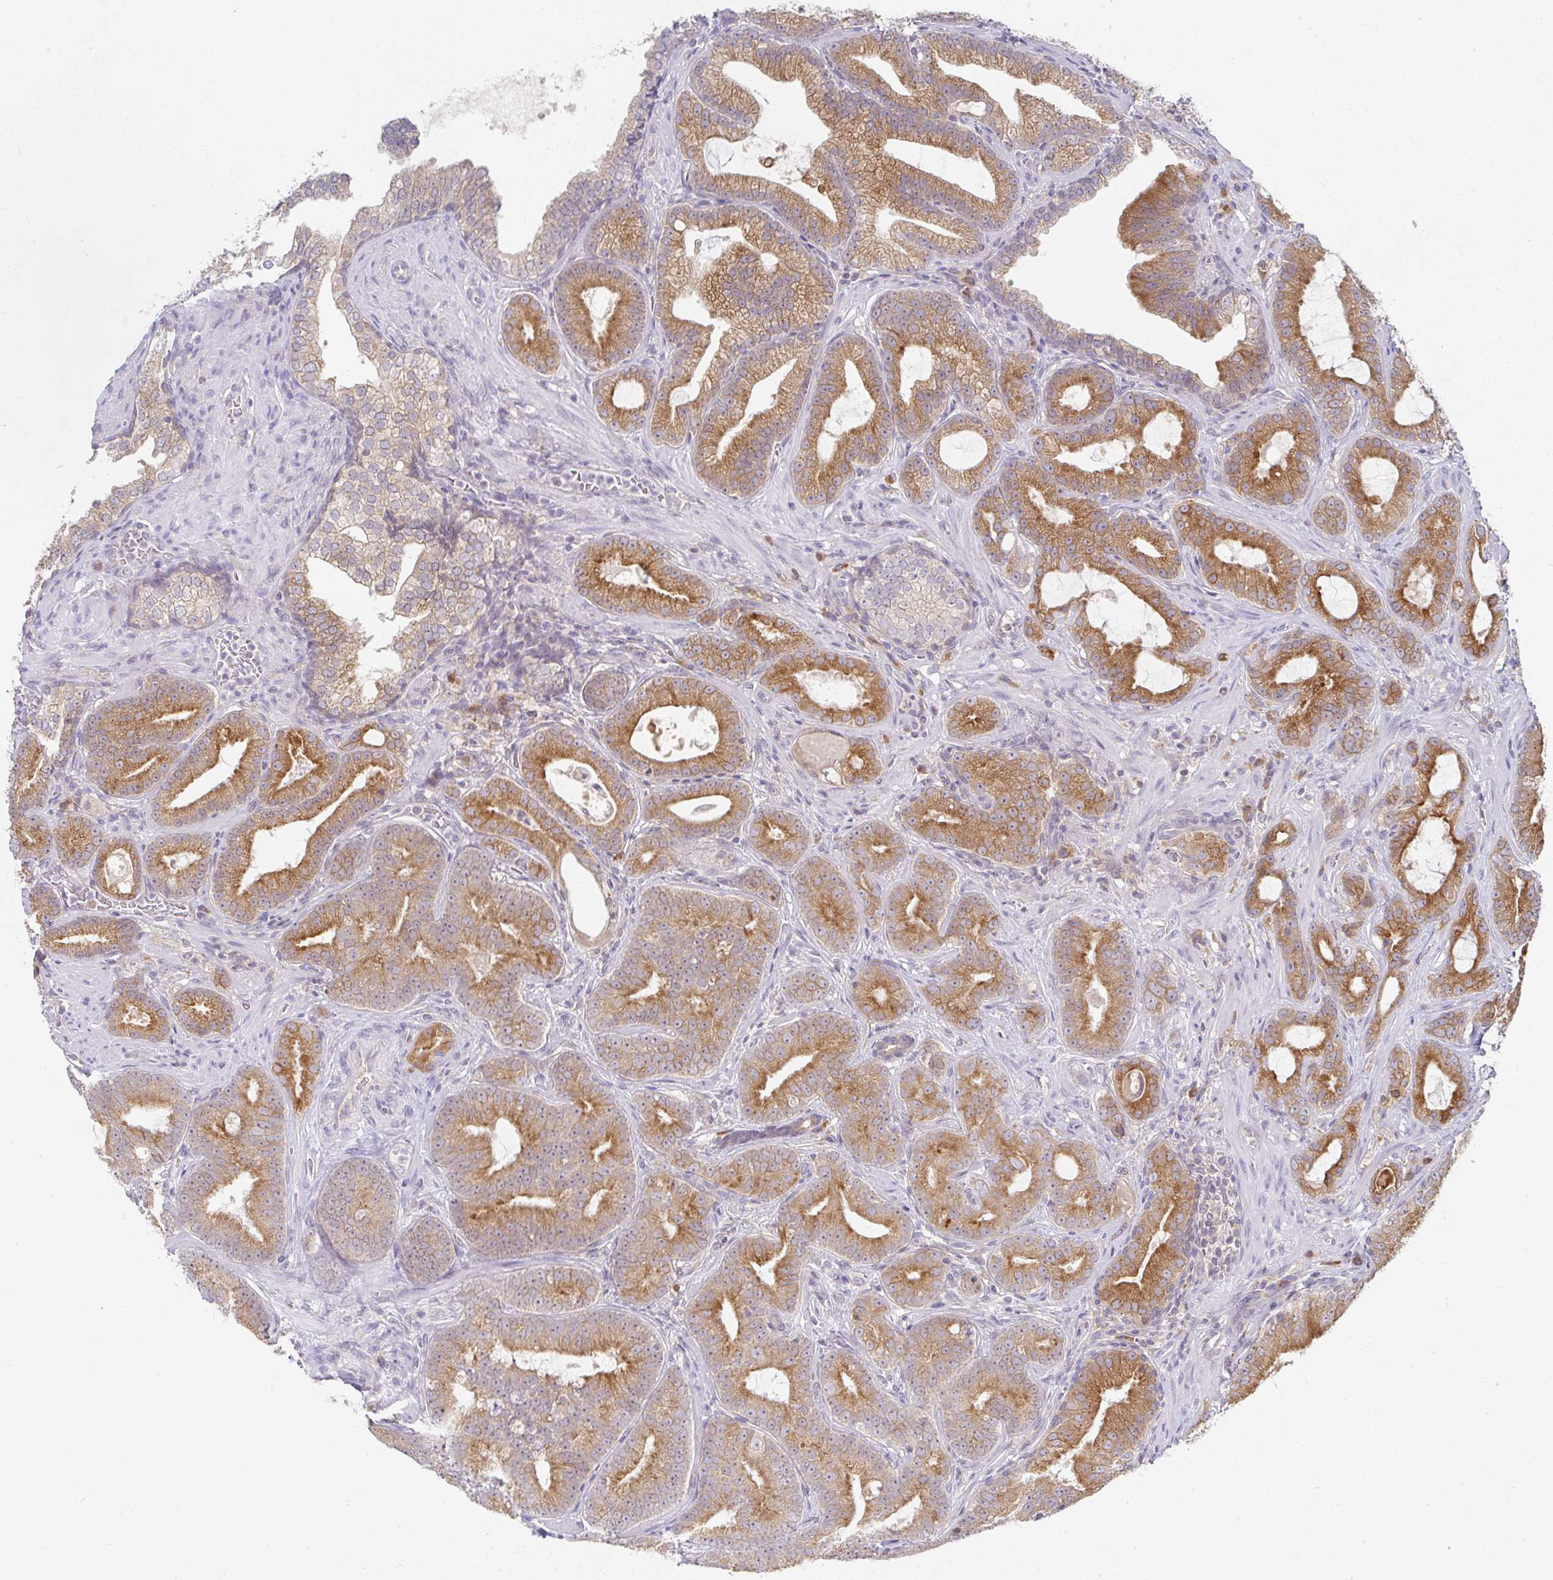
{"staining": {"intensity": "strong", "quantity": ">75%", "location": "cytoplasmic/membranous"}, "tissue": "prostate cancer", "cell_type": "Tumor cells", "image_type": "cancer", "snomed": [{"axis": "morphology", "description": "Adenocarcinoma, High grade"}, {"axis": "topography", "description": "Prostate"}], "caption": "Tumor cells show high levels of strong cytoplasmic/membranous staining in about >75% of cells in prostate high-grade adenocarcinoma.", "gene": "DERL2", "patient": {"sex": "male", "age": 65}}